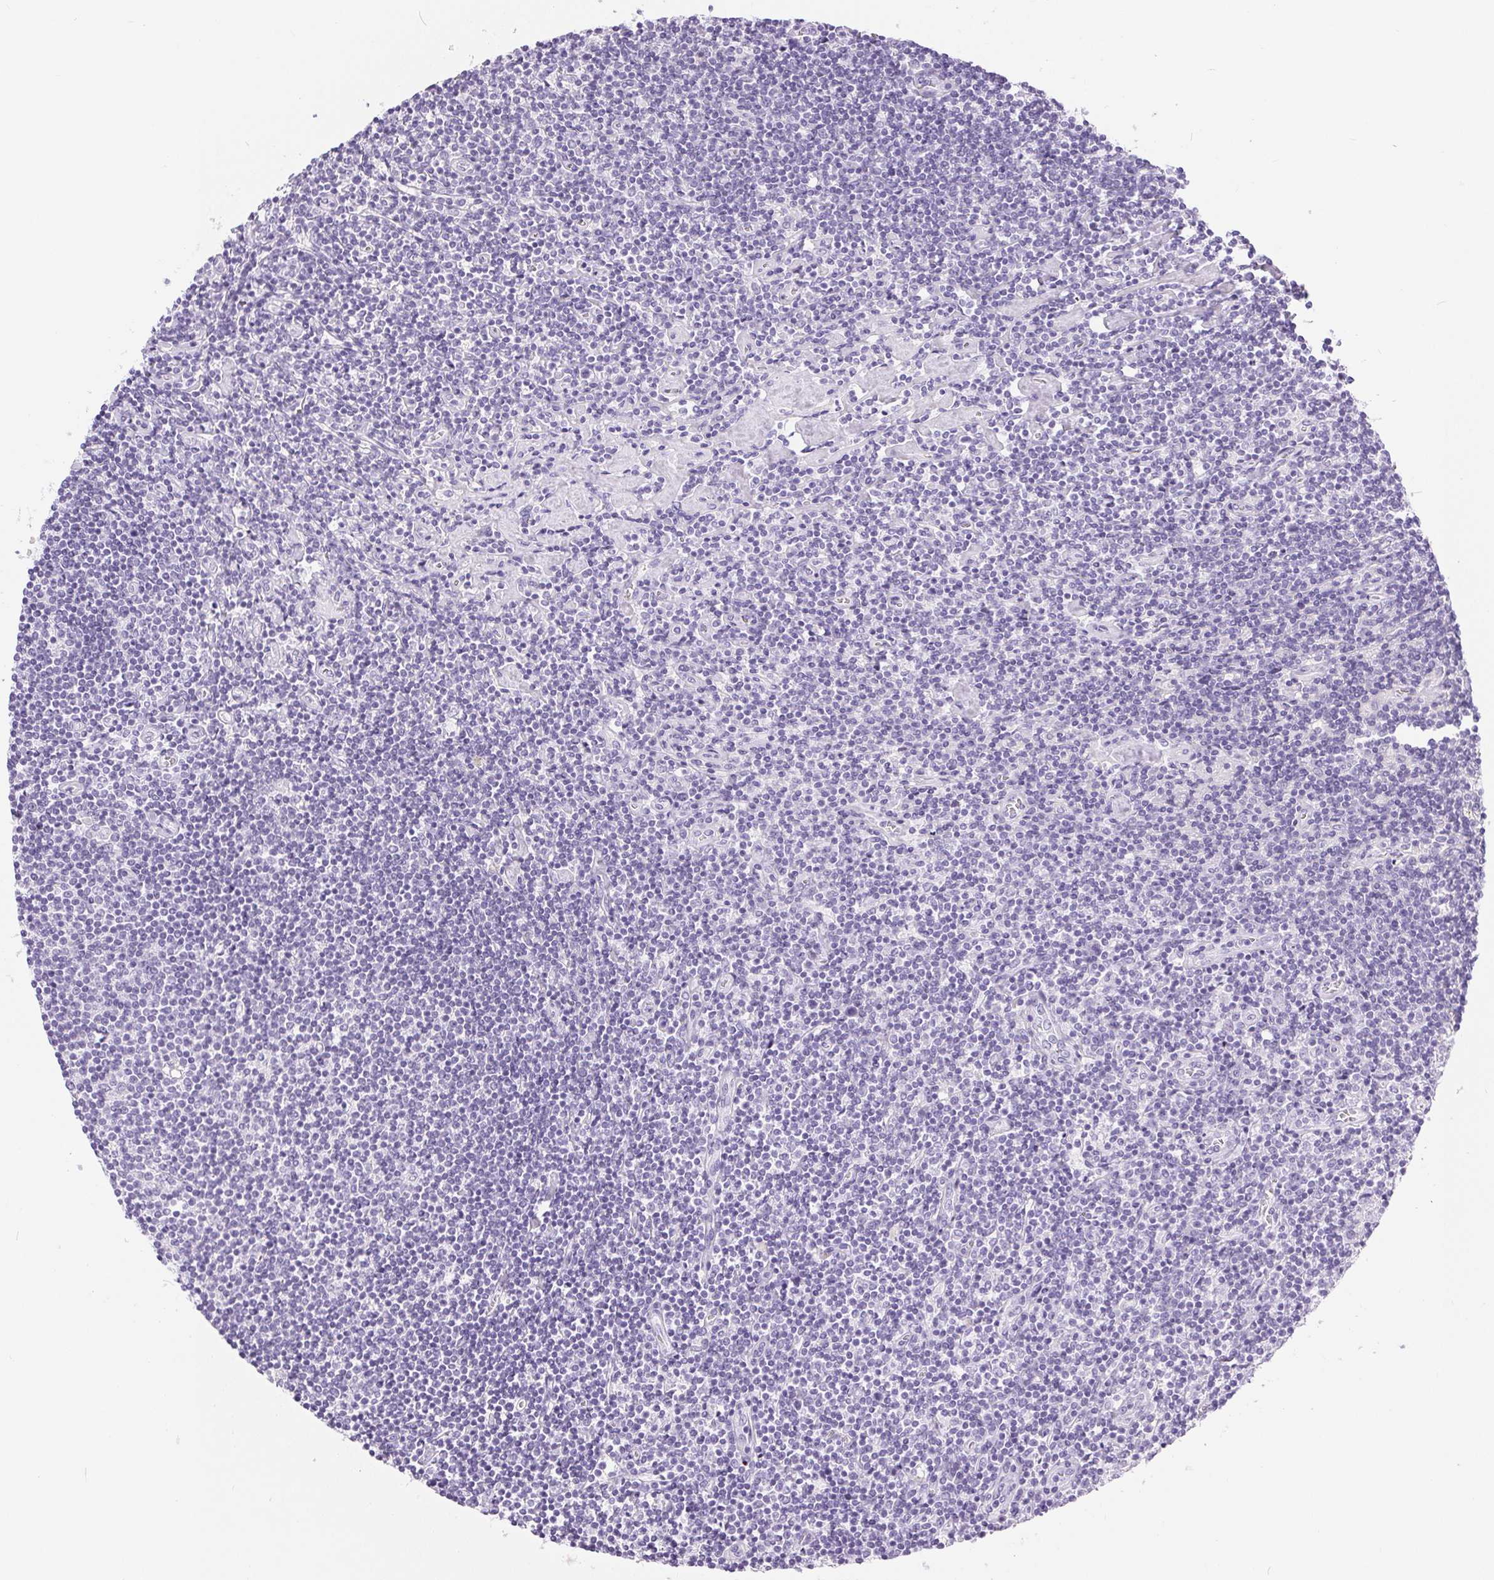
{"staining": {"intensity": "negative", "quantity": "none", "location": "none"}, "tissue": "lymphoma", "cell_type": "Tumor cells", "image_type": "cancer", "snomed": [{"axis": "morphology", "description": "Hodgkin's disease, NOS"}, {"axis": "topography", "description": "Lymph node"}], "caption": "DAB (3,3'-diaminobenzidine) immunohistochemical staining of lymphoma shows no significant positivity in tumor cells.", "gene": "XDH", "patient": {"sex": "male", "age": 40}}